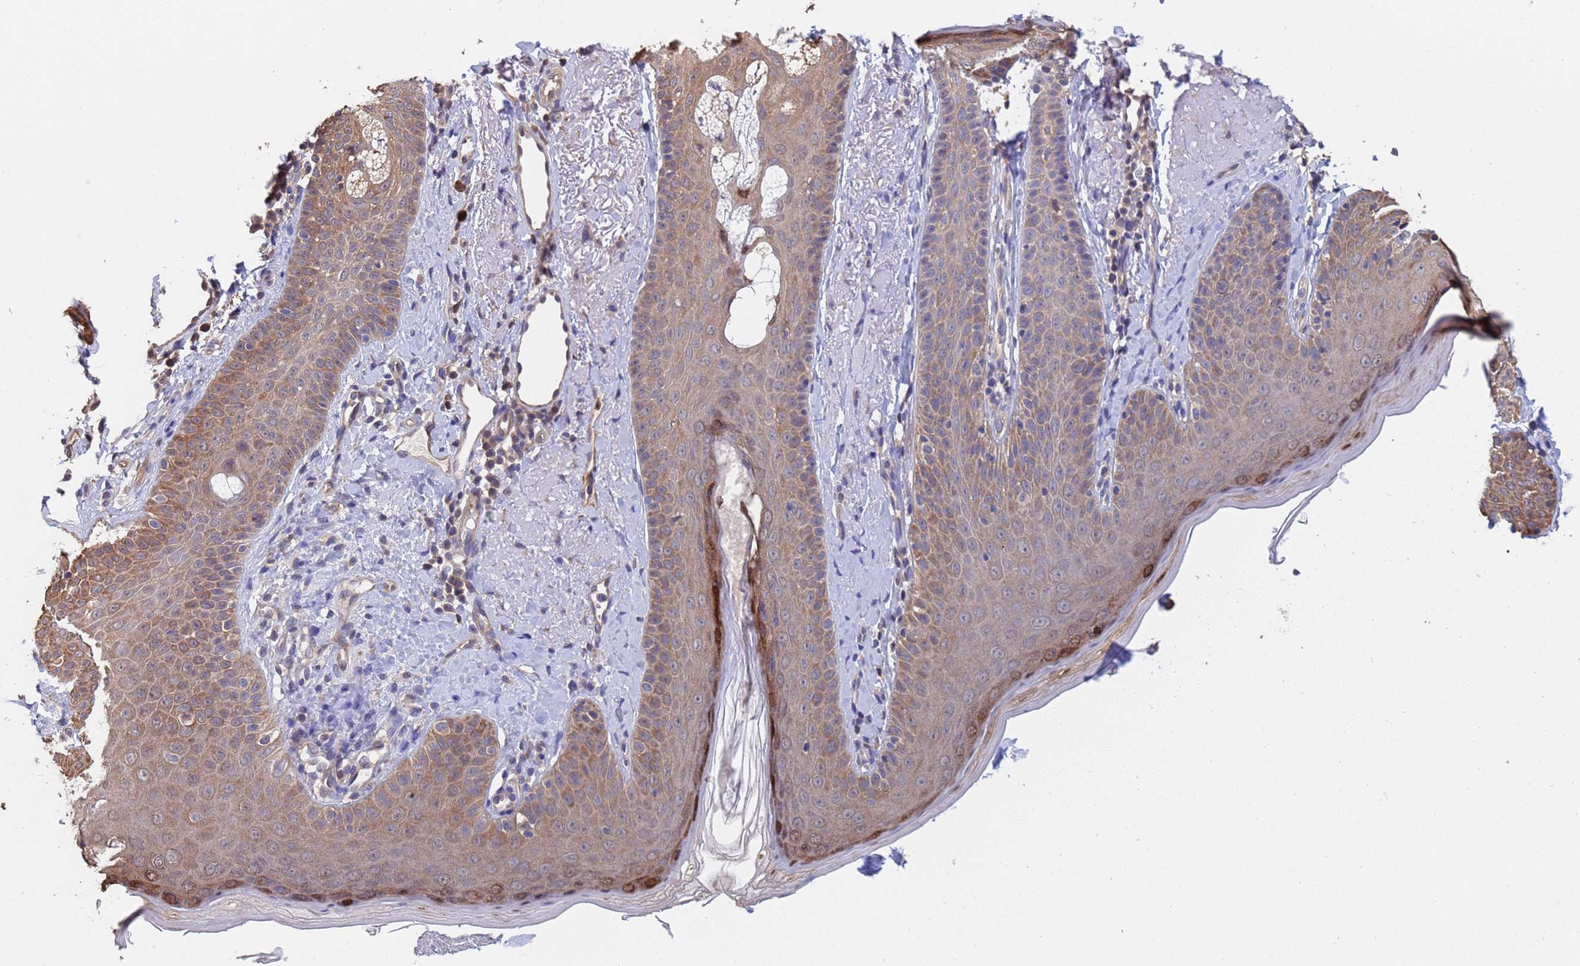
{"staining": {"intensity": "moderate", "quantity": ">75%", "location": "cytoplasmic/membranous"}, "tissue": "skin", "cell_type": "Fibroblasts", "image_type": "normal", "snomed": [{"axis": "morphology", "description": "Normal tissue, NOS"}, {"axis": "topography", "description": "Skin"}], "caption": "Approximately >75% of fibroblasts in unremarkable human skin display moderate cytoplasmic/membranous protein staining as visualized by brown immunohistochemical staining.", "gene": "FAM25A", "patient": {"sex": "male", "age": 57}}